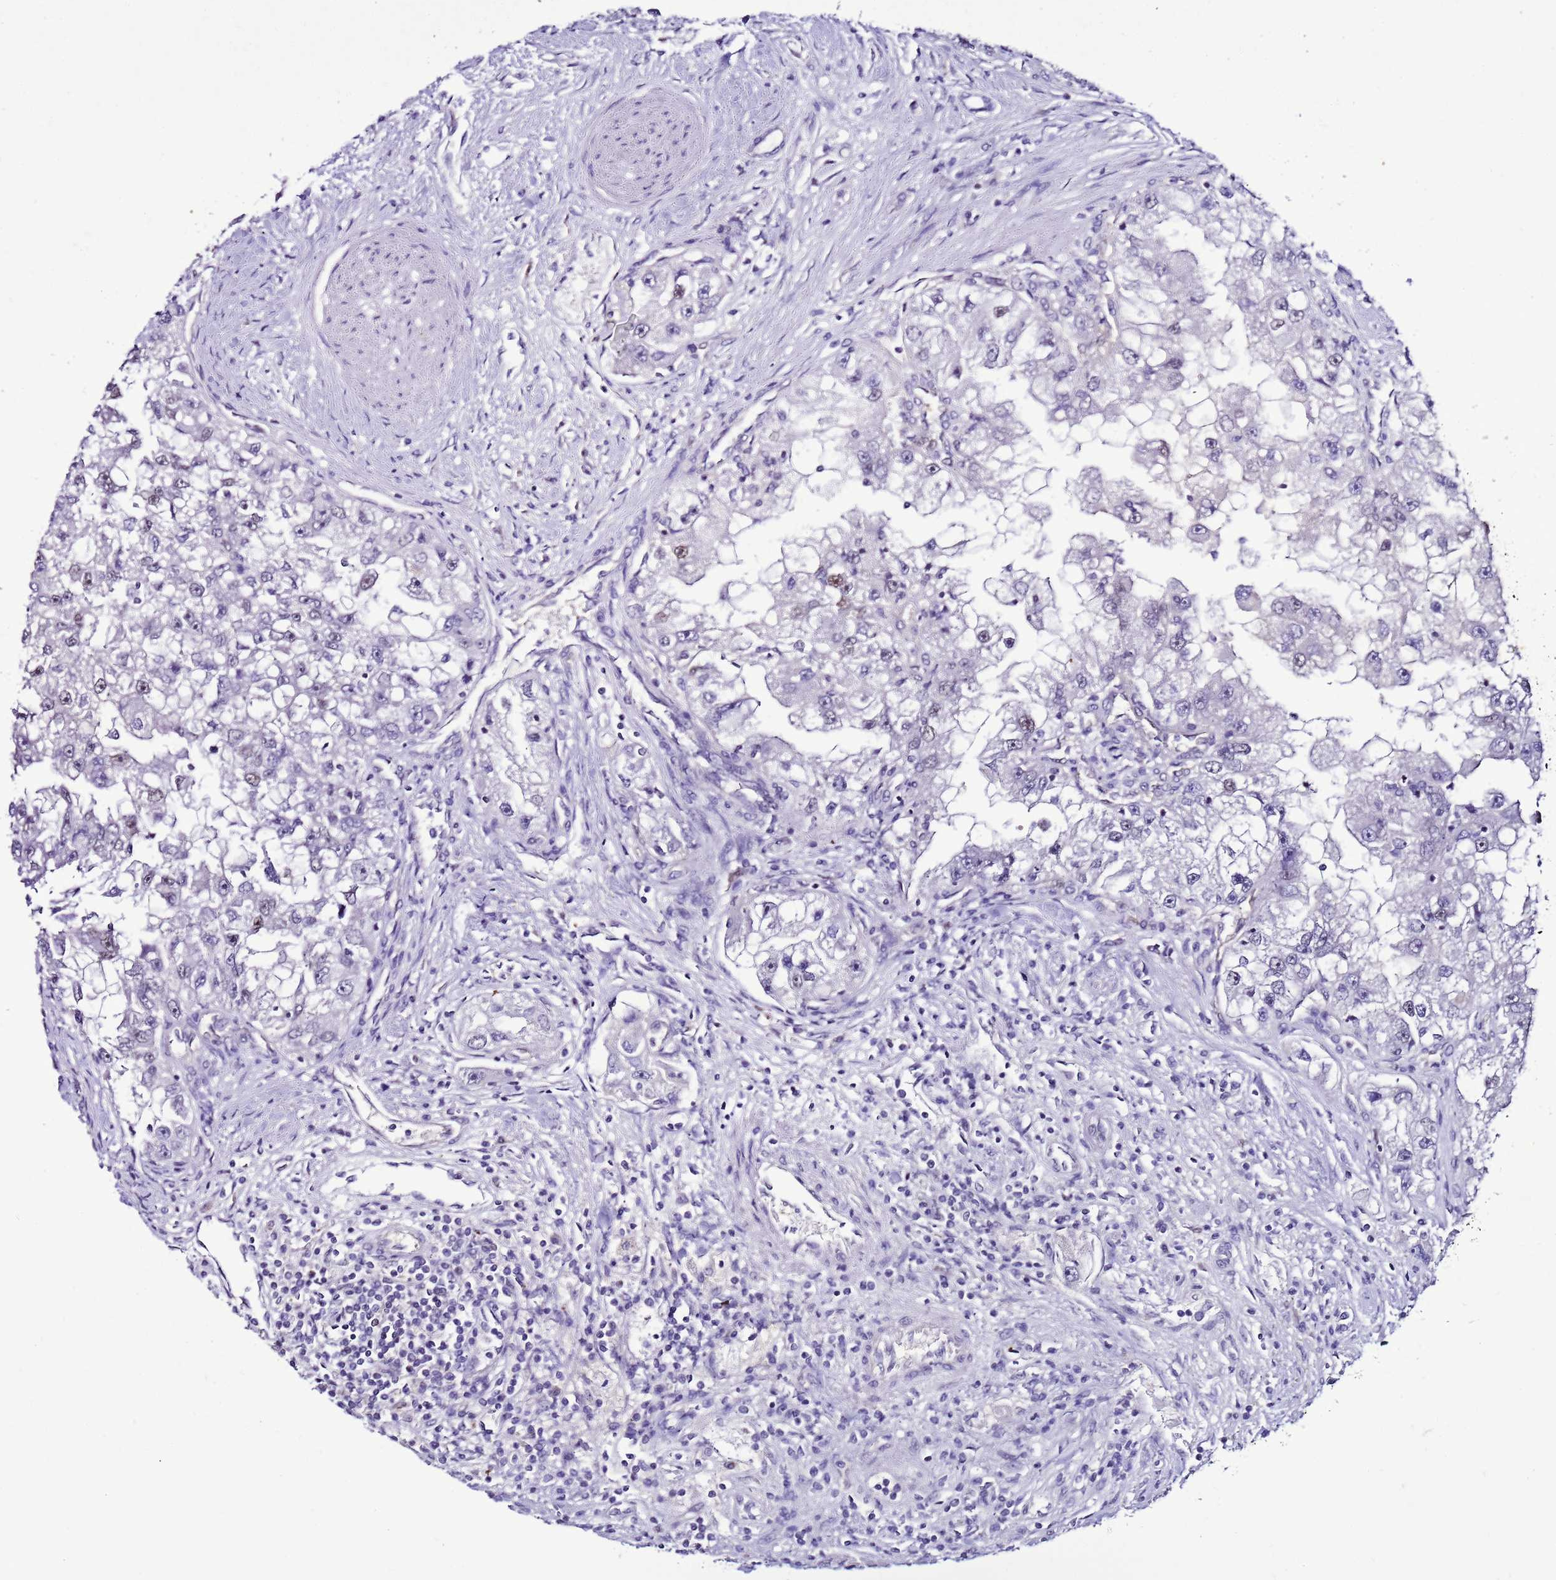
{"staining": {"intensity": "negative", "quantity": "none", "location": "none"}, "tissue": "renal cancer", "cell_type": "Tumor cells", "image_type": "cancer", "snomed": [{"axis": "morphology", "description": "Adenocarcinoma, NOS"}, {"axis": "topography", "description": "Kidney"}], "caption": "The micrograph reveals no staining of tumor cells in adenocarcinoma (renal).", "gene": "DDI2", "patient": {"sex": "male", "age": 63}}